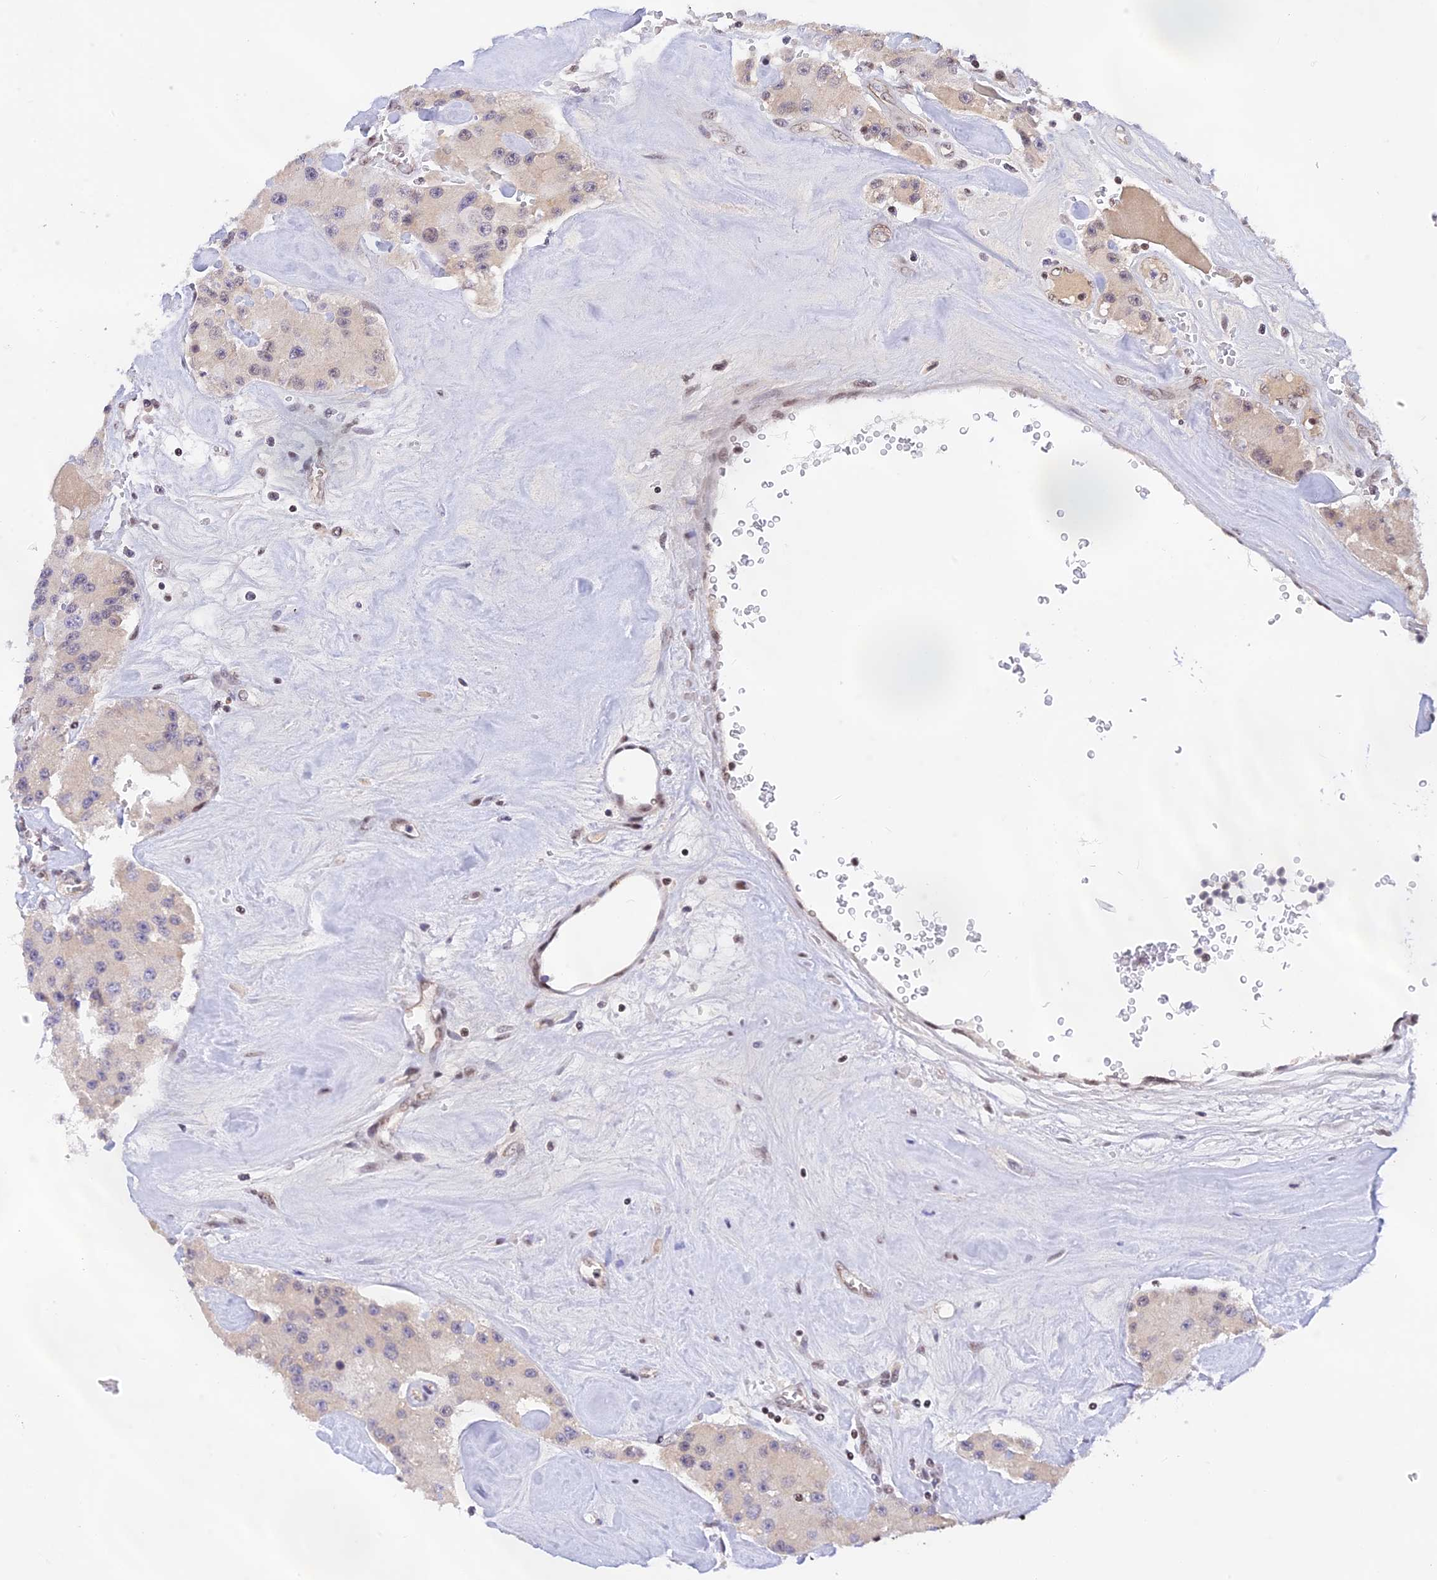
{"staining": {"intensity": "weak", "quantity": "<25%", "location": "cytoplasmic/membranous"}, "tissue": "carcinoid", "cell_type": "Tumor cells", "image_type": "cancer", "snomed": [{"axis": "morphology", "description": "Carcinoid, malignant, NOS"}, {"axis": "topography", "description": "Pancreas"}], "caption": "A micrograph of human malignant carcinoid is negative for staining in tumor cells. (Stains: DAB (3,3'-diaminobenzidine) immunohistochemistry (IHC) with hematoxylin counter stain, Microscopy: brightfield microscopy at high magnification).", "gene": "THAP11", "patient": {"sex": "male", "age": 41}}